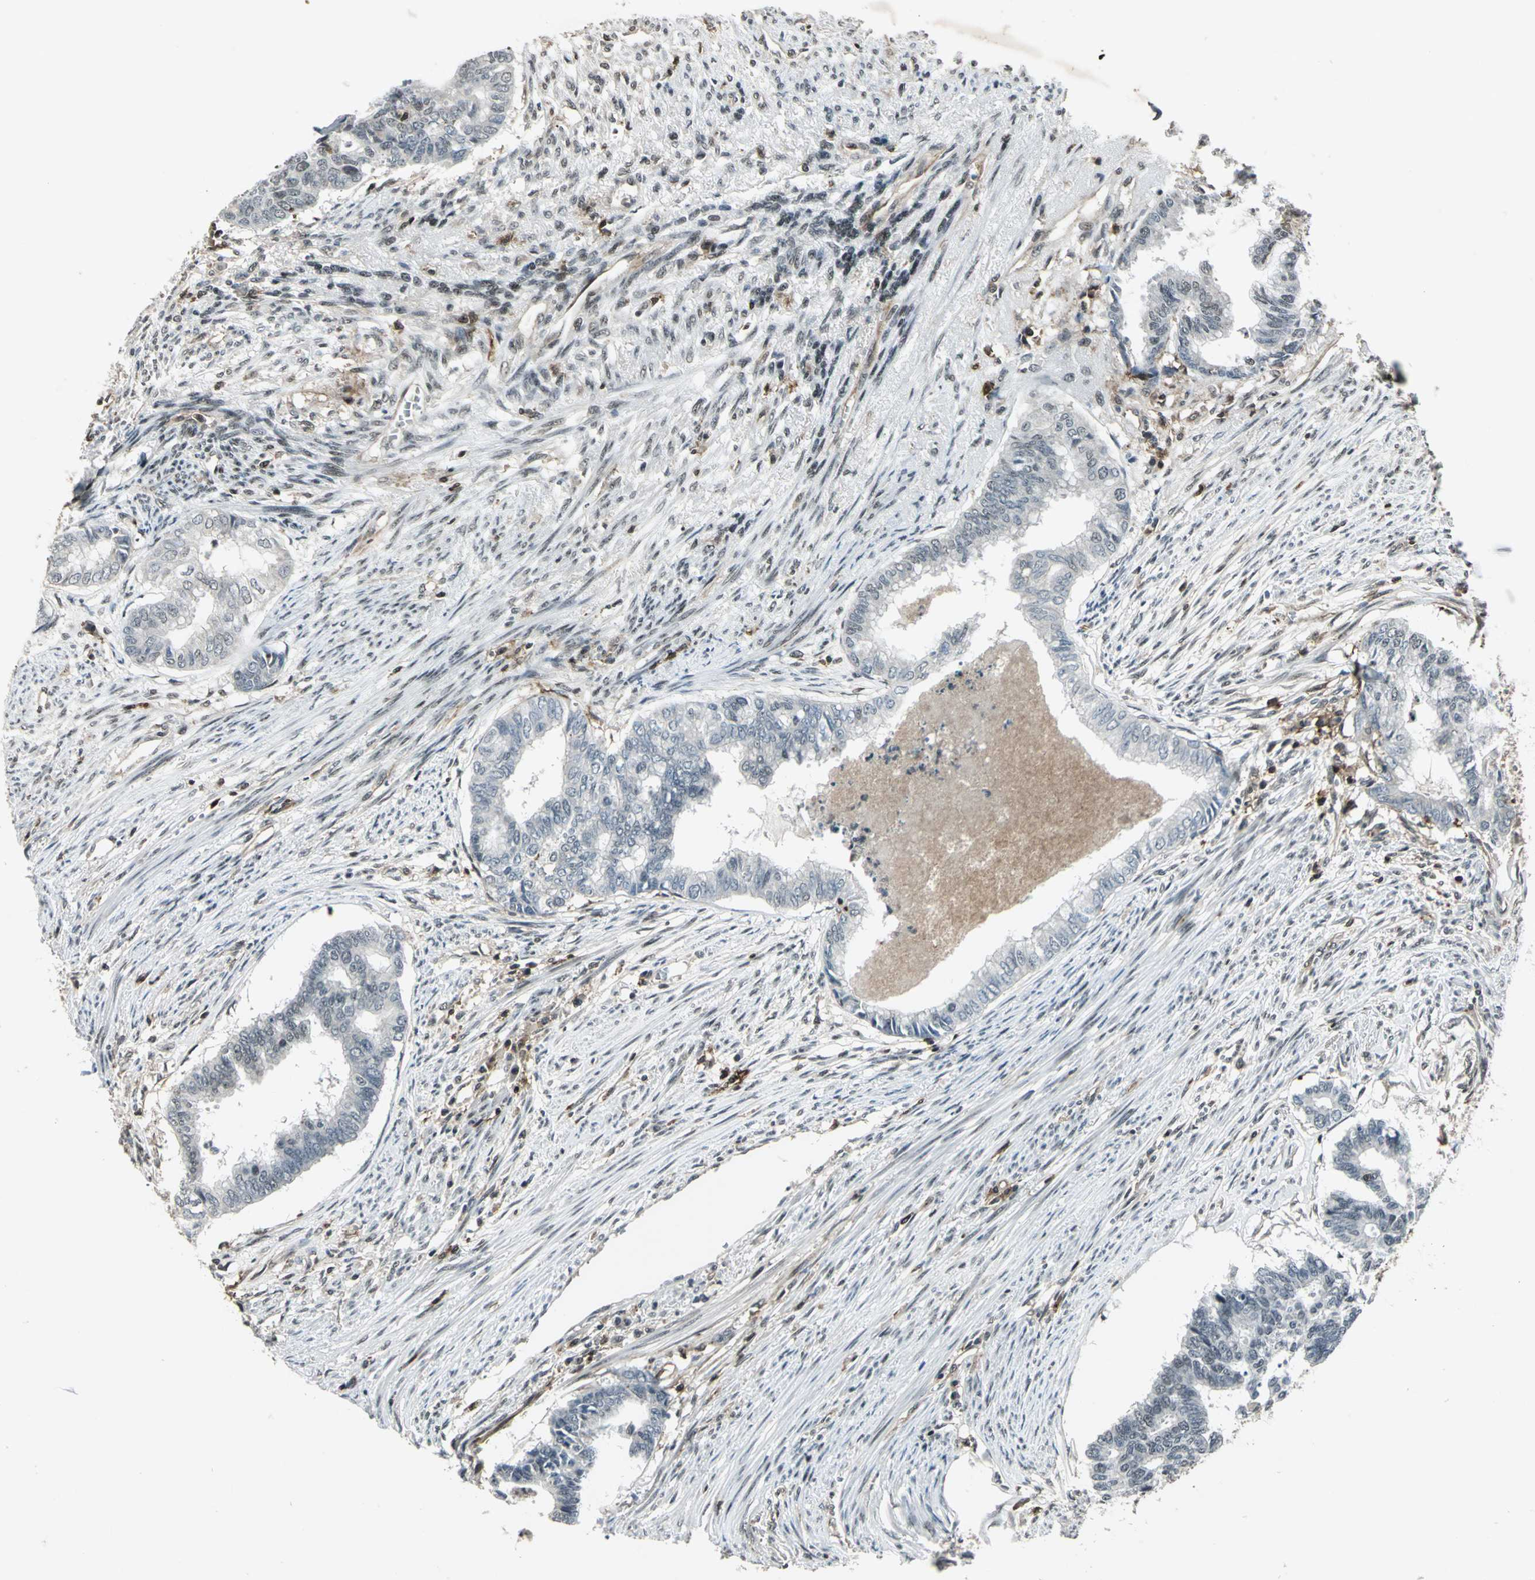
{"staining": {"intensity": "negative", "quantity": "none", "location": "none"}, "tissue": "endometrial cancer", "cell_type": "Tumor cells", "image_type": "cancer", "snomed": [{"axis": "morphology", "description": "Adenocarcinoma, NOS"}, {"axis": "topography", "description": "Endometrium"}], "caption": "Immunohistochemistry (IHC) image of human endometrial adenocarcinoma stained for a protein (brown), which reveals no positivity in tumor cells.", "gene": "NR2C2", "patient": {"sex": "female", "age": 79}}